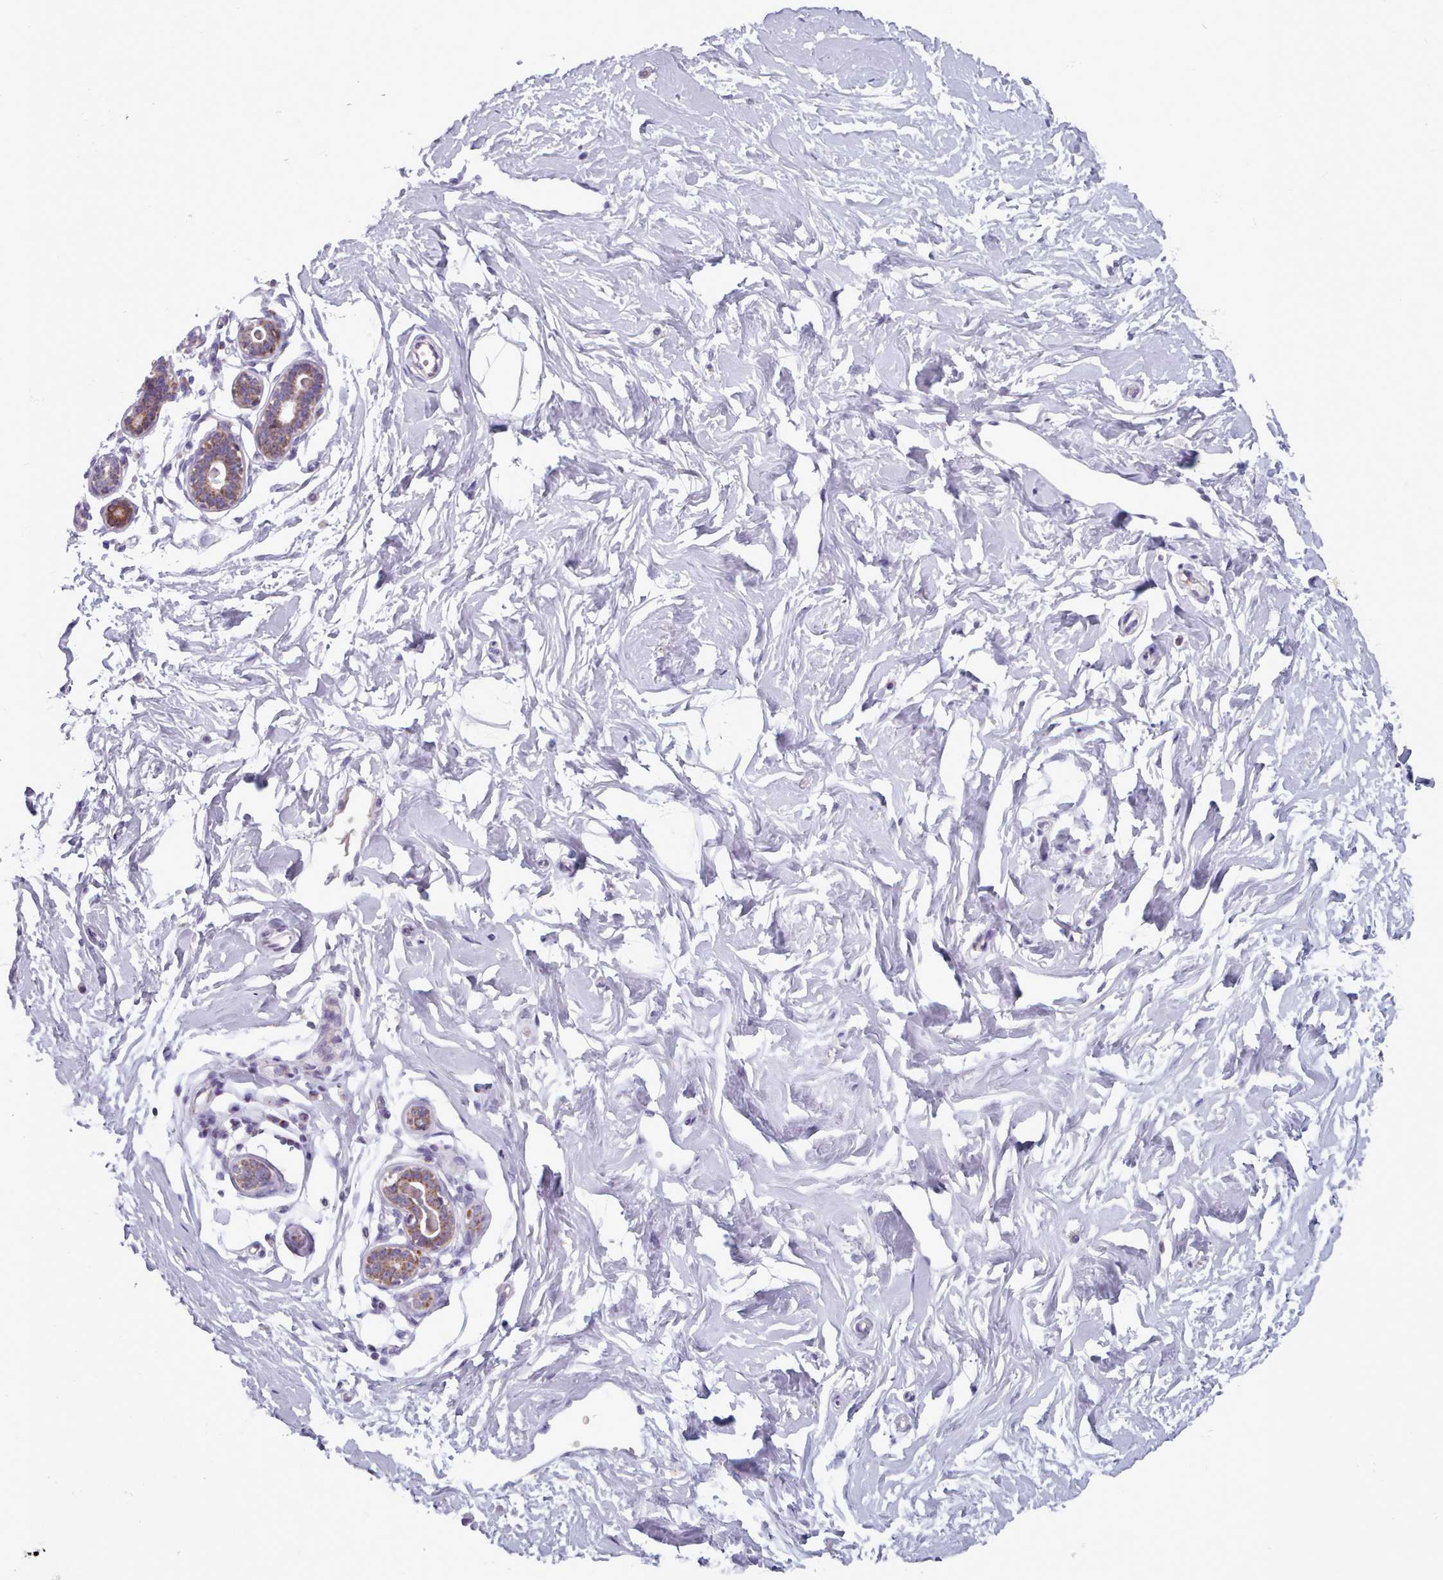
{"staining": {"intensity": "negative", "quantity": "none", "location": "none"}, "tissue": "breast", "cell_type": "Adipocytes", "image_type": "normal", "snomed": [{"axis": "morphology", "description": "Normal tissue, NOS"}, {"axis": "morphology", "description": "Adenoma, NOS"}, {"axis": "topography", "description": "Breast"}], "caption": "A high-resolution histopathology image shows immunohistochemistry staining of normal breast, which reveals no significant staining in adipocytes. The staining was performed using DAB (3,3'-diaminobenzidine) to visualize the protein expression in brown, while the nuclei were stained in blue with hematoxylin (Magnification: 20x).", "gene": "FAM170B", "patient": {"sex": "female", "age": 23}}